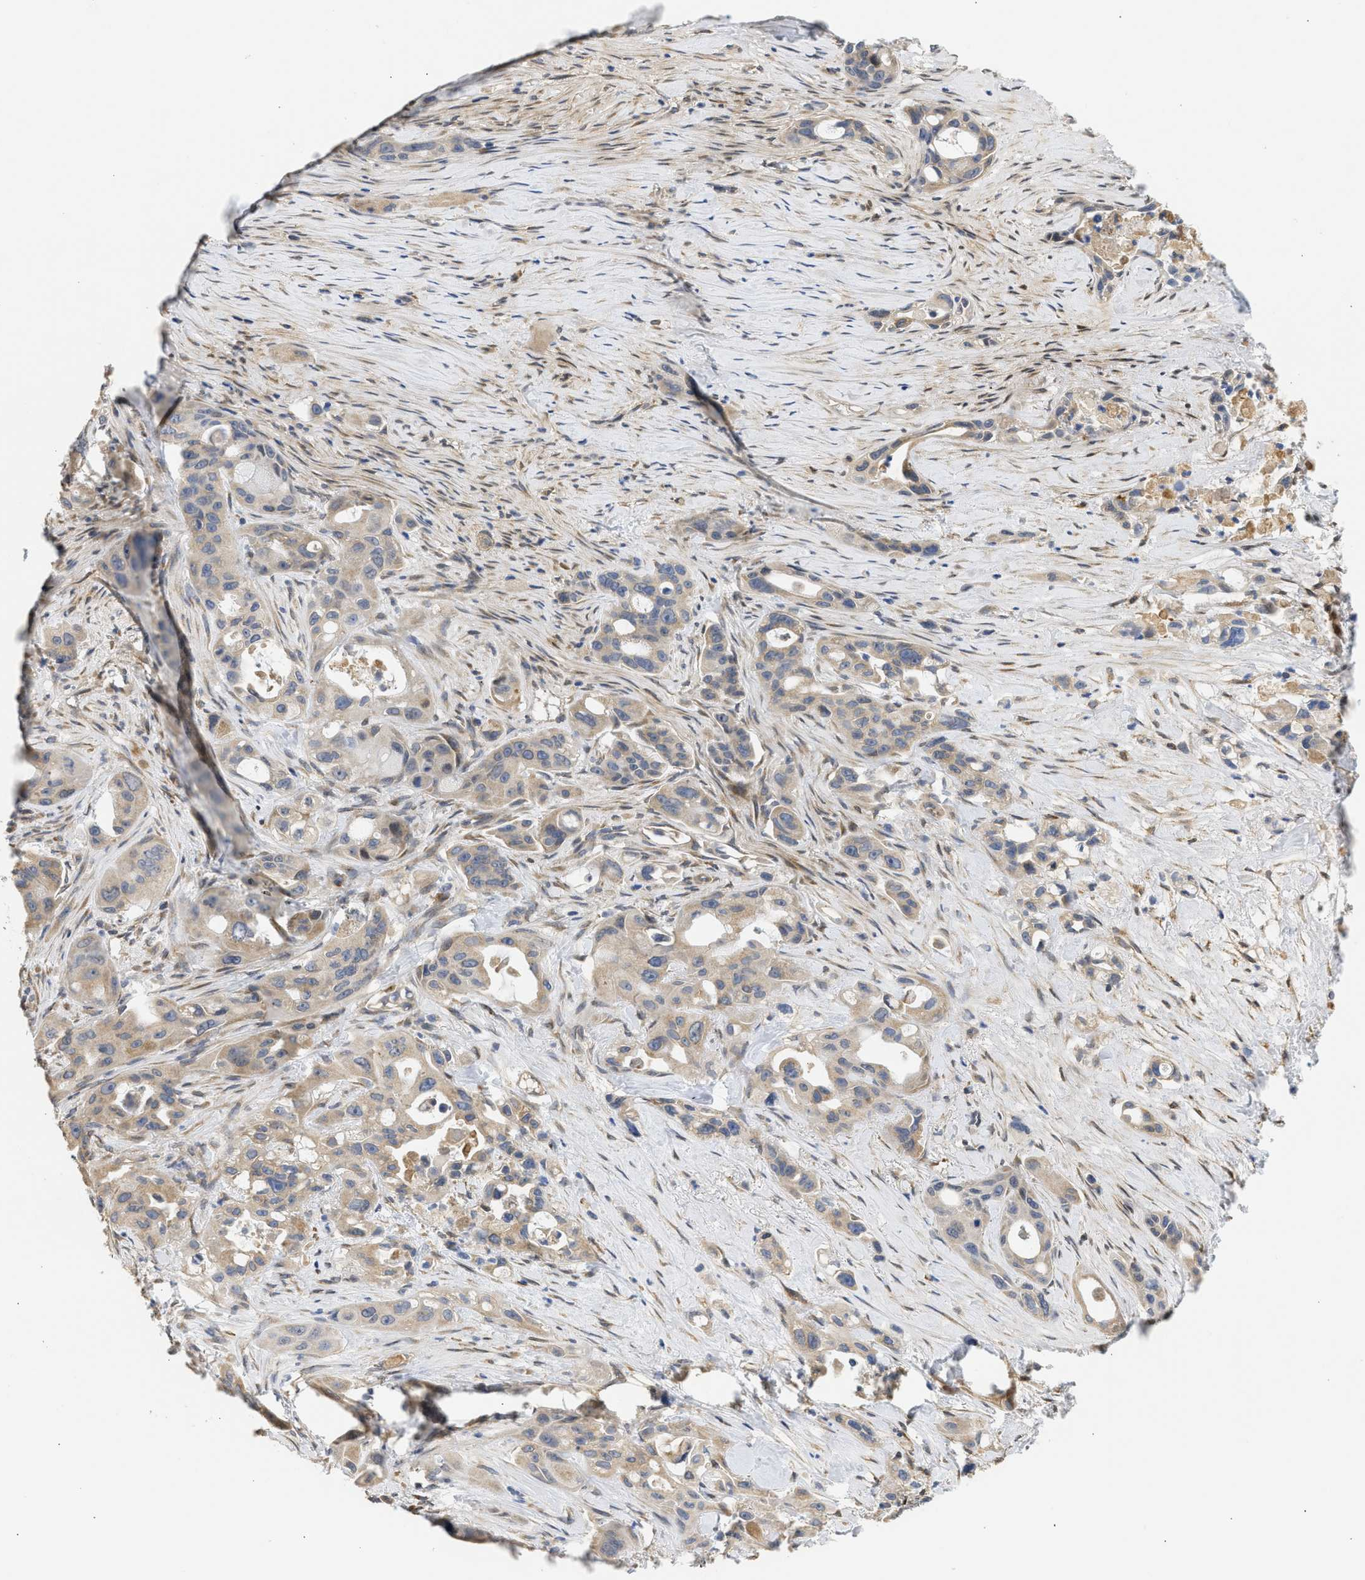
{"staining": {"intensity": "weak", "quantity": ">75%", "location": "cytoplasmic/membranous"}, "tissue": "pancreatic cancer", "cell_type": "Tumor cells", "image_type": "cancer", "snomed": [{"axis": "morphology", "description": "Adenocarcinoma, NOS"}, {"axis": "topography", "description": "Pancreas"}], "caption": "Weak cytoplasmic/membranous expression is identified in approximately >75% of tumor cells in pancreatic cancer. Nuclei are stained in blue.", "gene": "TMED1", "patient": {"sex": "male", "age": 53}}